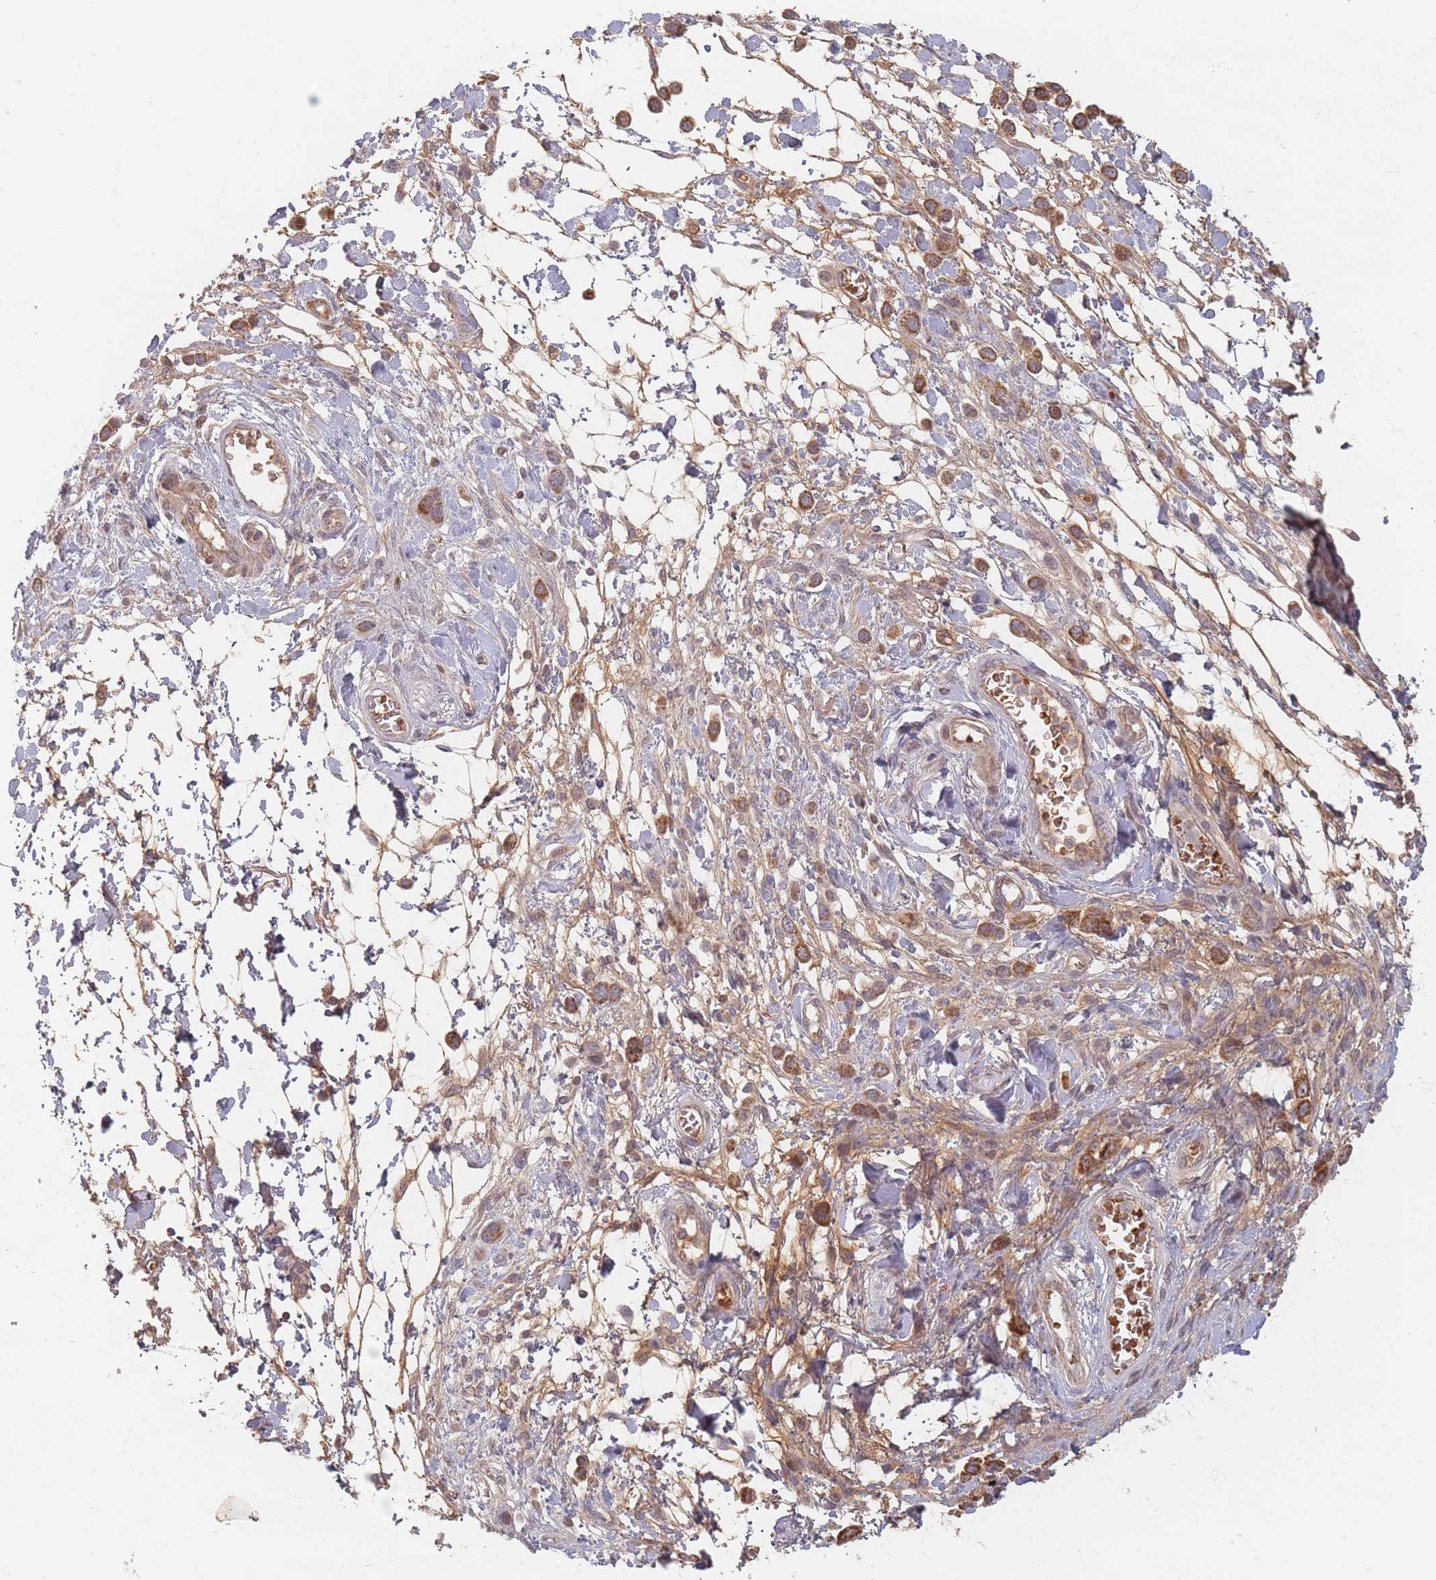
{"staining": {"intensity": "moderate", "quantity": ">75%", "location": "cytoplasmic/membranous"}, "tissue": "stomach cancer", "cell_type": "Tumor cells", "image_type": "cancer", "snomed": [{"axis": "morphology", "description": "Adenocarcinoma, NOS"}, {"axis": "topography", "description": "Stomach"}], "caption": "IHC histopathology image of human adenocarcinoma (stomach) stained for a protein (brown), which shows medium levels of moderate cytoplasmic/membranous staining in about >75% of tumor cells.", "gene": "OR2M4", "patient": {"sex": "female", "age": 65}}